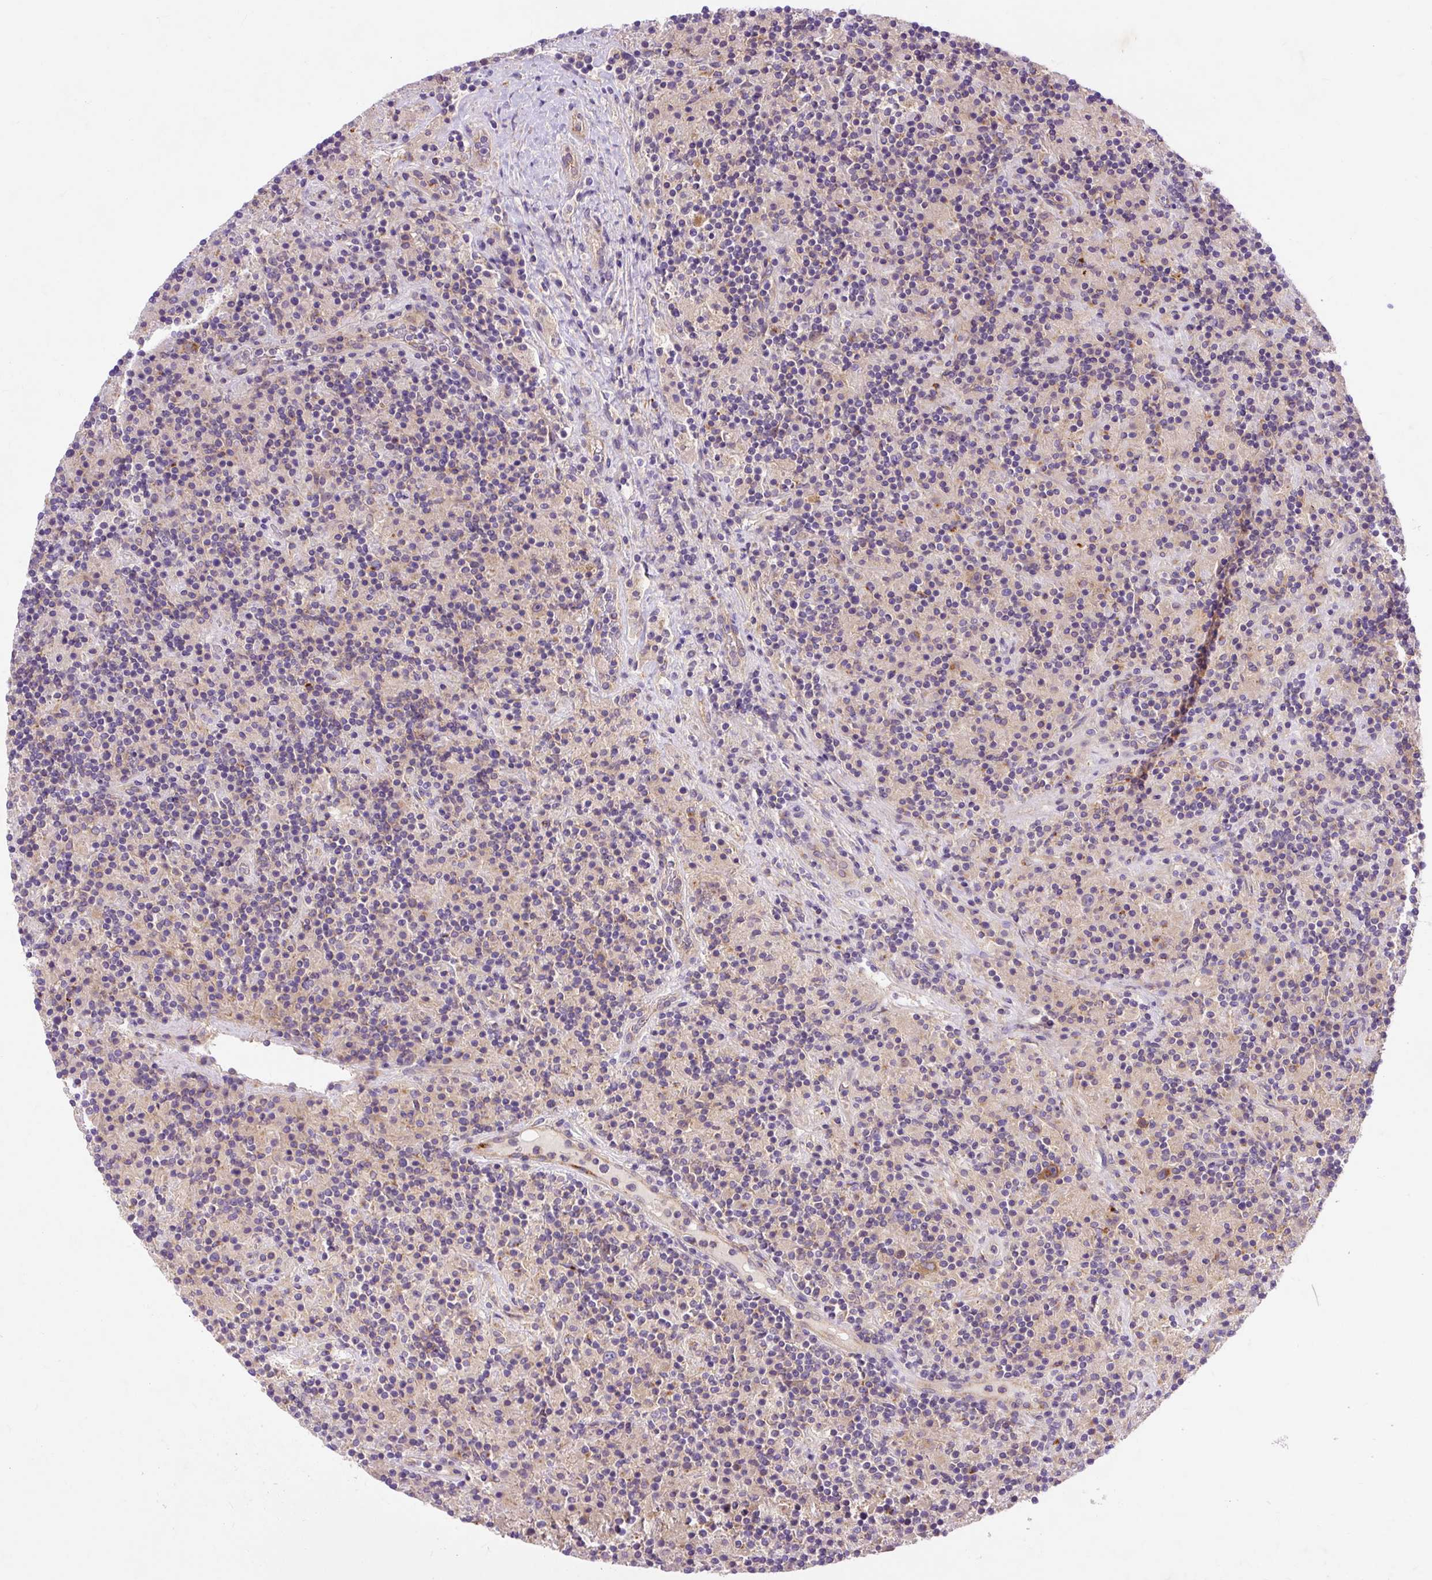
{"staining": {"intensity": "moderate", "quantity": "<25%", "location": "cytoplasmic/membranous"}, "tissue": "lymphoma", "cell_type": "Tumor cells", "image_type": "cancer", "snomed": [{"axis": "morphology", "description": "Hodgkin's disease, NOS"}, {"axis": "topography", "description": "Lymph node"}], "caption": "Protein staining shows moderate cytoplasmic/membranous expression in approximately <25% of tumor cells in Hodgkin's disease. (DAB IHC, brown staining for protein, blue staining for nuclei).", "gene": "OR4K15", "patient": {"sex": "male", "age": 70}}